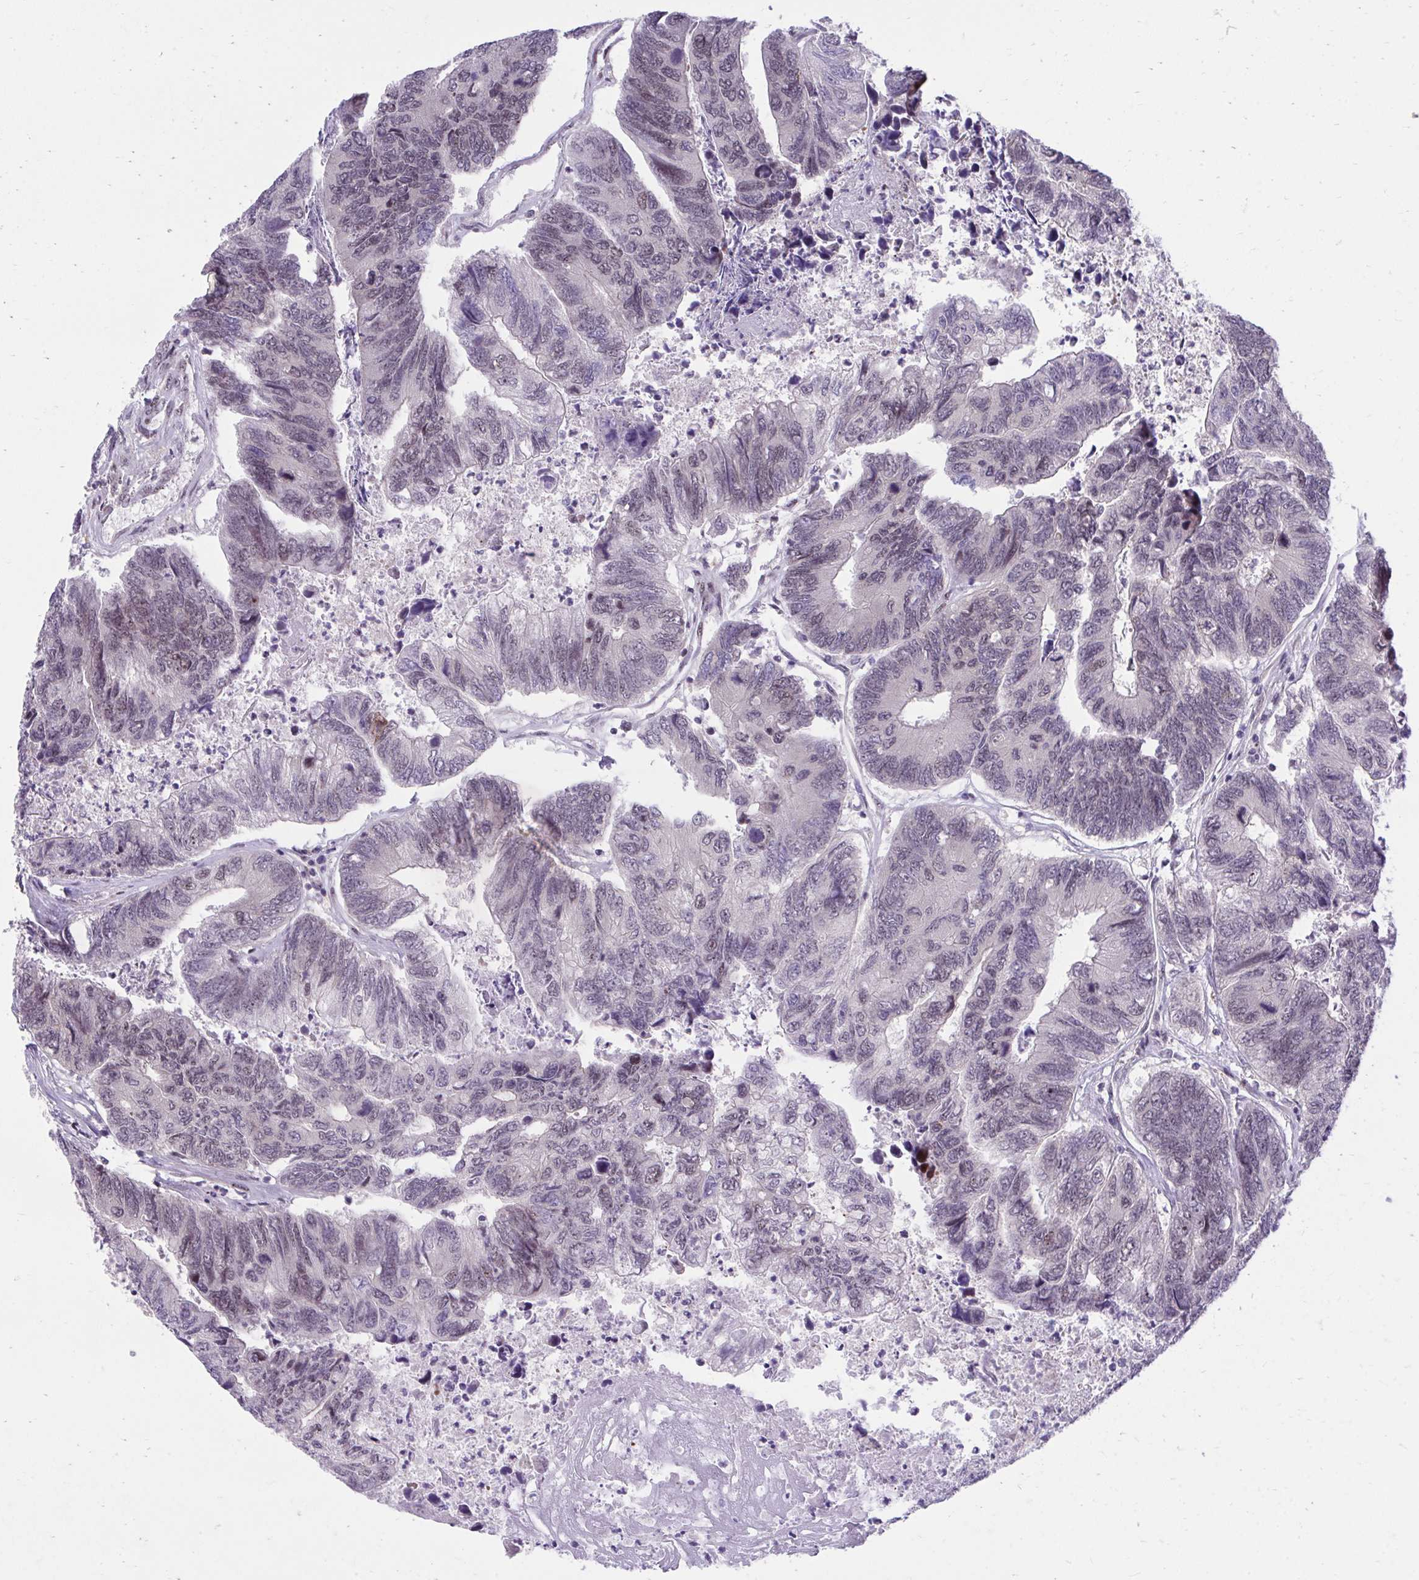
{"staining": {"intensity": "weak", "quantity": "<25%", "location": "nuclear"}, "tissue": "colorectal cancer", "cell_type": "Tumor cells", "image_type": "cancer", "snomed": [{"axis": "morphology", "description": "Adenocarcinoma, NOS"}, {"axis": "topography", "description": "Colon"}], "caption": "Immunohistochemical staining of human colorectal adenocarcinoma shows no significant expression in tumor cells.", "gene": "HOXA4", "patient": {"sex": "female", "age": 67}}